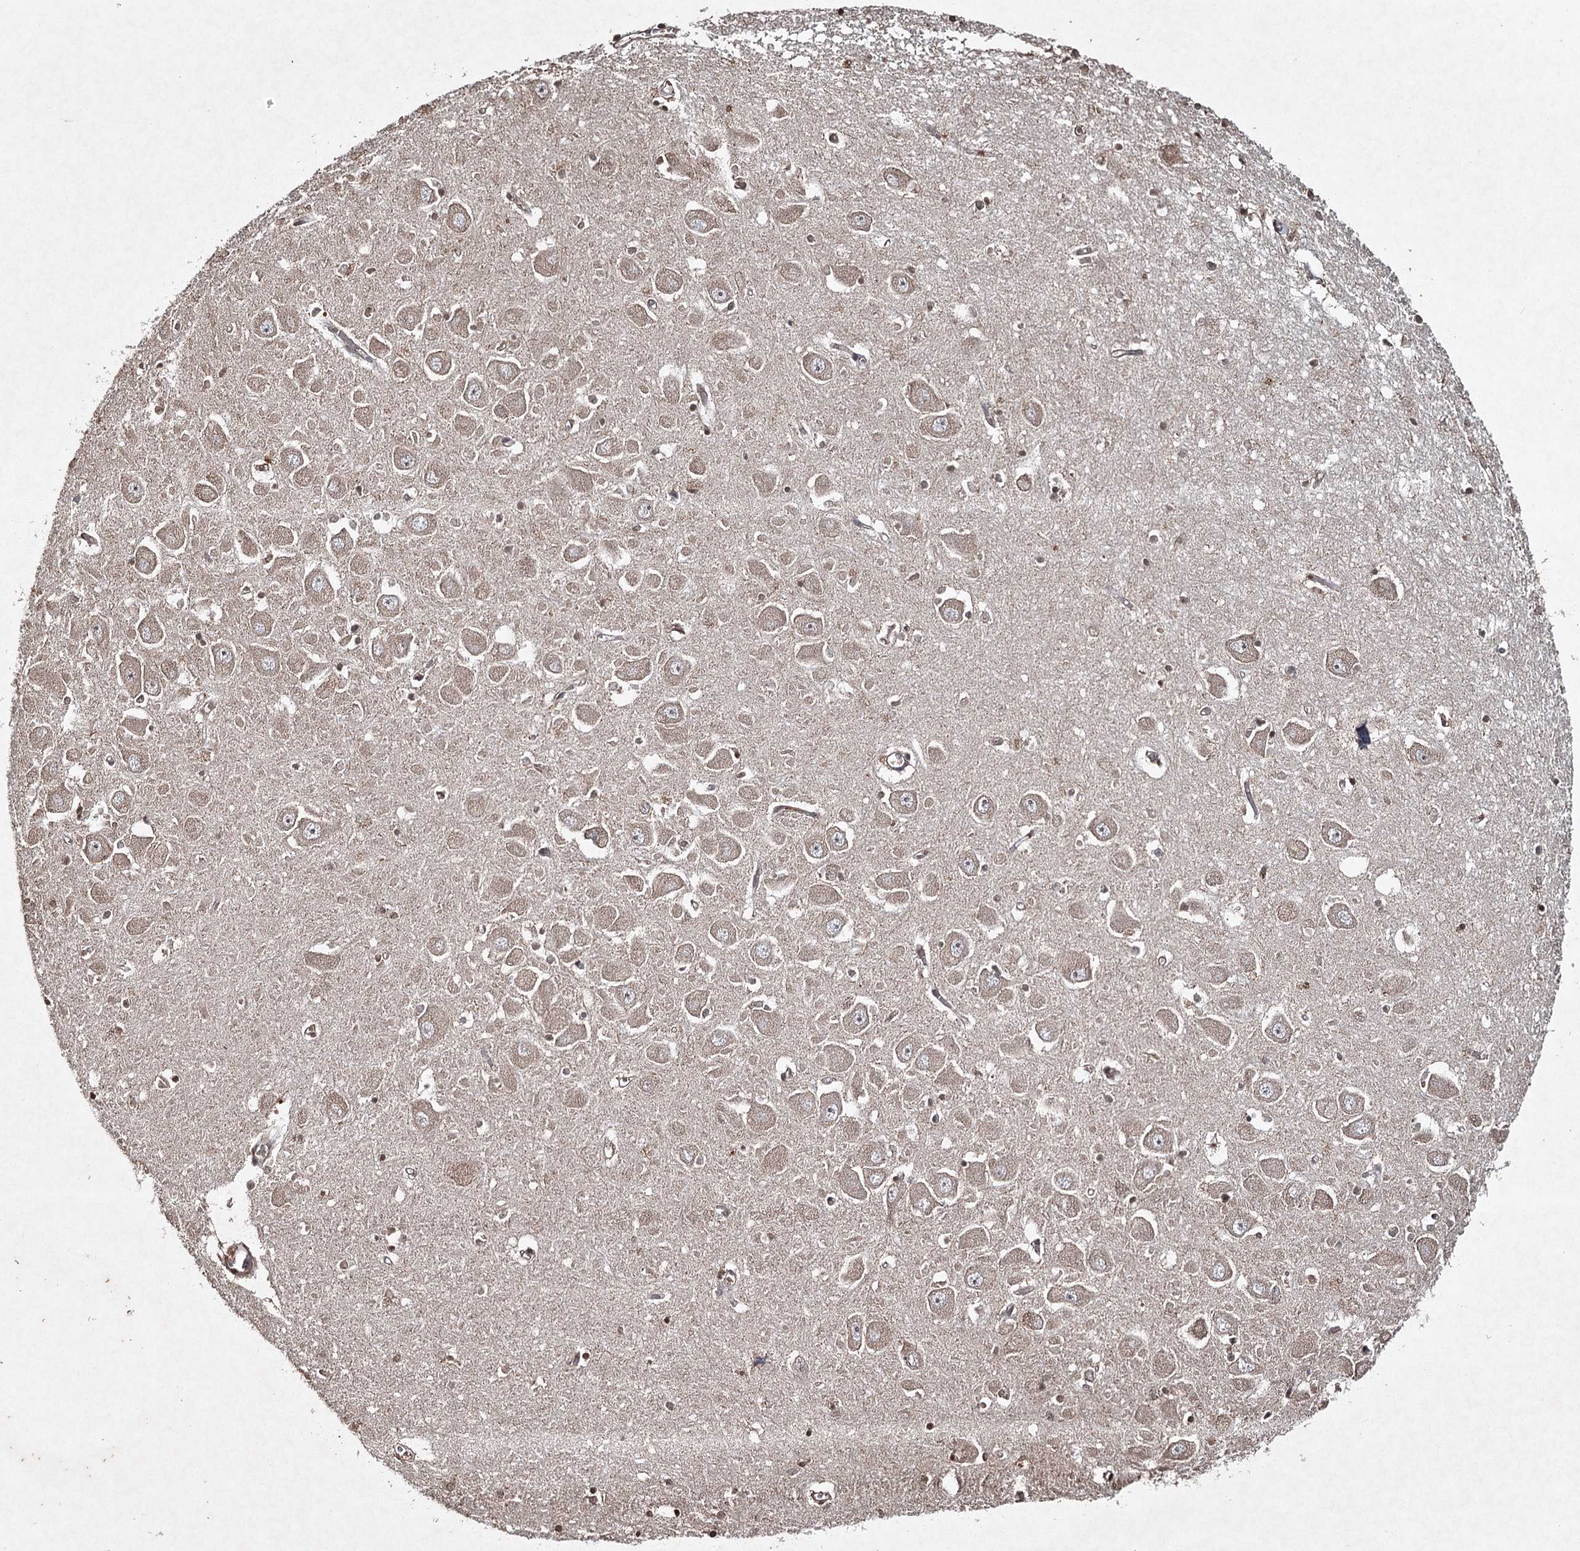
{"staining": {"intensity": "weak", "quantity": ">75%", "location": "cytoplasmic/membranous"}, "tissue": "hippocampus", "cell_type": "Glial cells", "image_type": "normal", "snomed": [{"axis": "morphology", "description": "Normal tissue, NOS"}, {"axis": "topography", "description": "Hippocampus"}], "caption": "This histopathology image displays immunohistochemistry staining of unremarkable hippocampus, with low weak cytoplasmic/membranous expression in about >75% of glial cells.", "gene": "CYP2B6", "patient": {"sex": "male", "age": 70}}